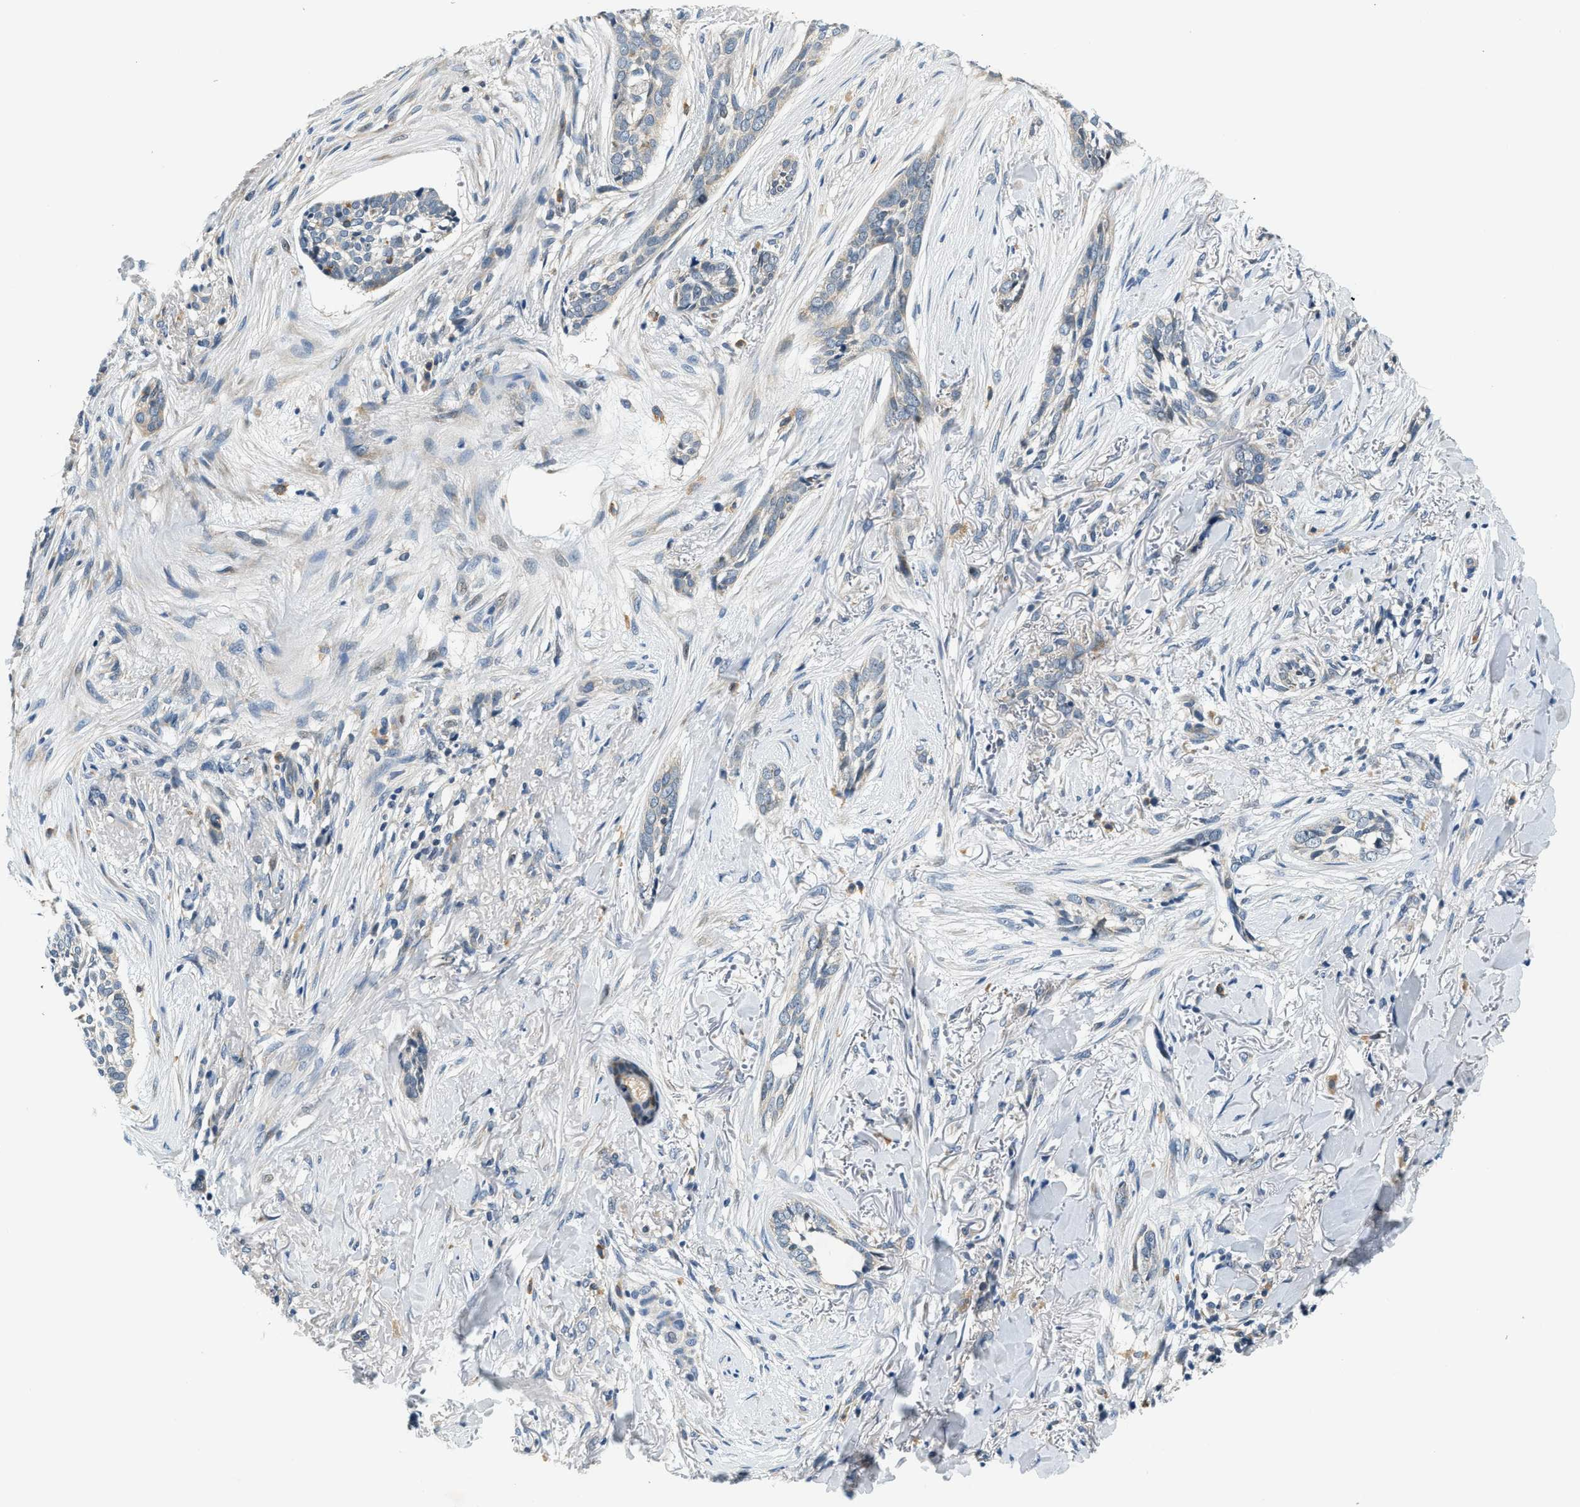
{"staining": {"intensity": "negative", "quantity": "none", "location": "none"}, "tissue": "skin cancer", "cell_type": "Tumor cells", "image_type": "cancer", "snomed": [{"axis": "morphology", "description": "Basal cell carcinoma"}, {"axis": "topography", "description": "Skin"}], "caption": "Basal cell carcinoma (skin) was stained to show a protein in brown. There is no significant staining in tumor cells.", "gene": "YAE1", "patient": {"sex": "female", "age": 88}}